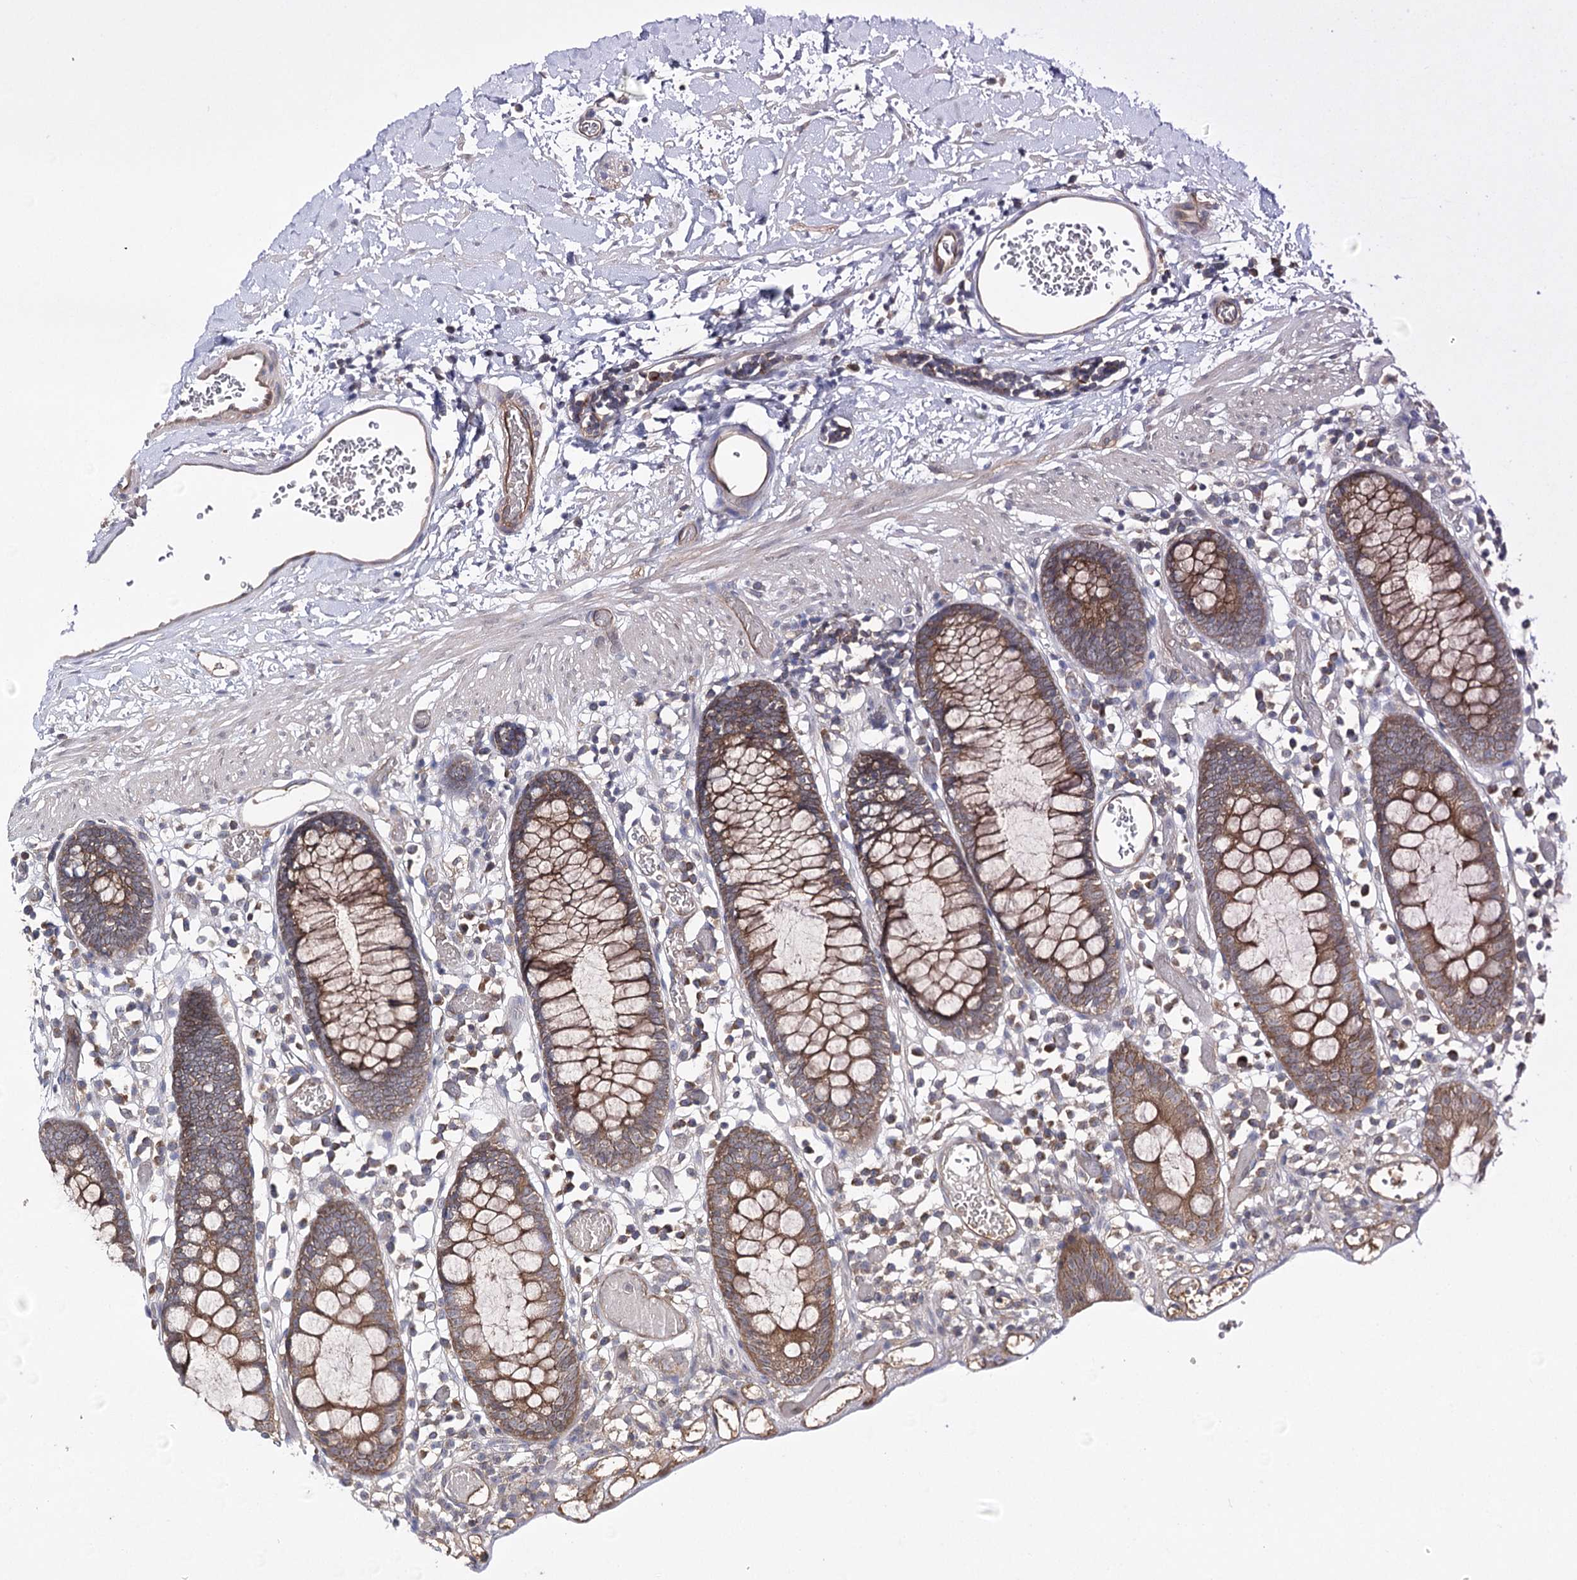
{"staining": {"intensity": "weak", "quantity": ">75%", "location": "cytoplasmic/membranous"}, "tissue": "colon", "cell_type": "Endothelial cells", "image_type": "normal", "snomed": [{"axis": "morphology", "description": "Normal tissue, NOS"}, {"axis": "topography", "description": "Colon"}], "caption": "Weak cytoplasmic/membranous protein positivity is seen in about >75% of endothelial cells in colon.", "gene": "BCR", "patient": {"sex": "male", "age": 14}}